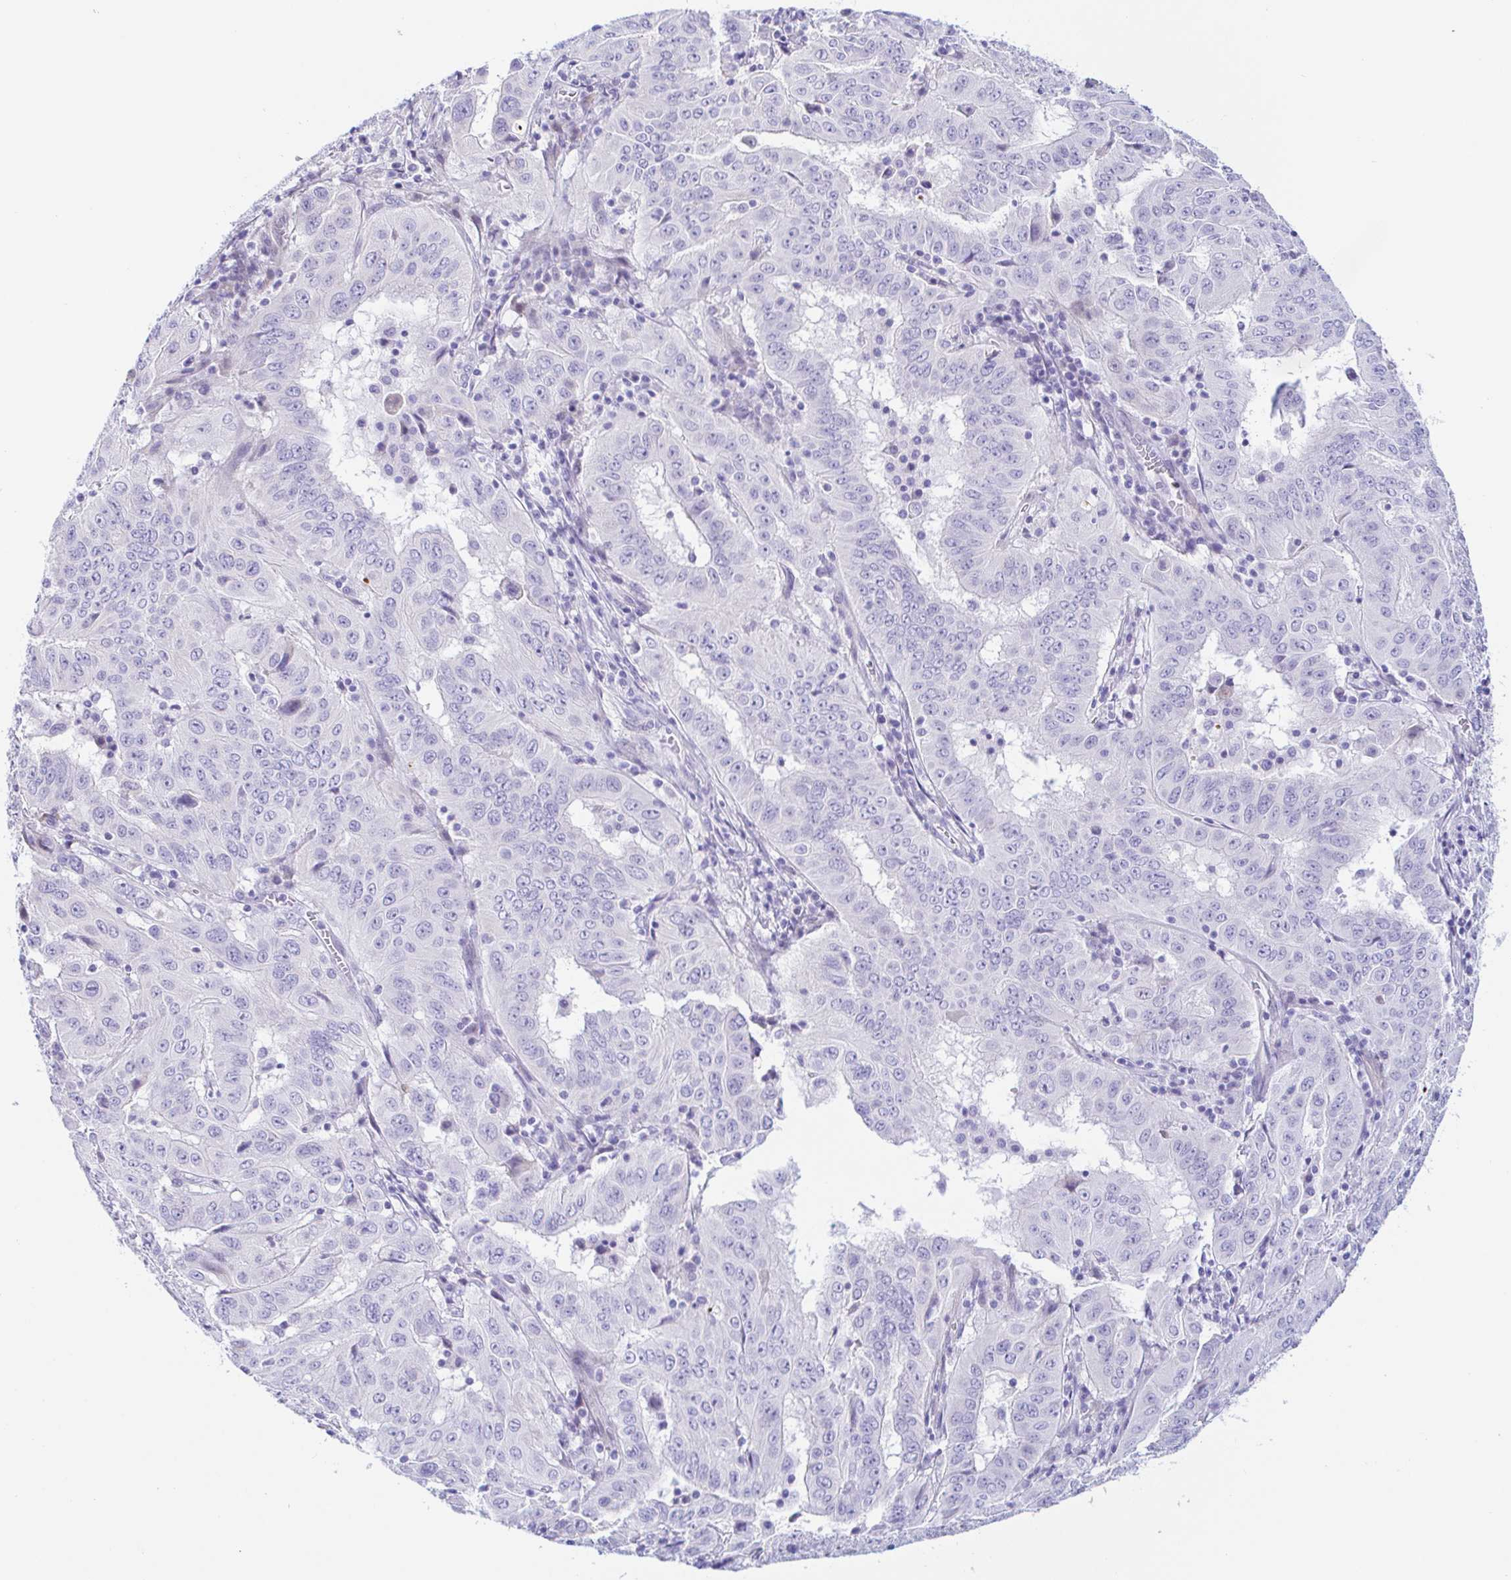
{"staining": {"intensity": "negative", "quantity": "none", "location": "none"}, "tissue": "pancreatic cancer", "cell_type": "Tumor cells", "image_type": "cancer", "snomed": [{"axis": "morphology", "description": "Adenocarcinoma, NOS"}, {"axis": "topography", "description": "Pancreas"}], "caption": "Immunohistochemical staining of human pancreatic cancer (adenocarcinoma) displays no significant expression in tumor cells. Nuclei are stained in blue.", "gene": "PINLYP", "patient": {"sex": "male", "age": 63}}